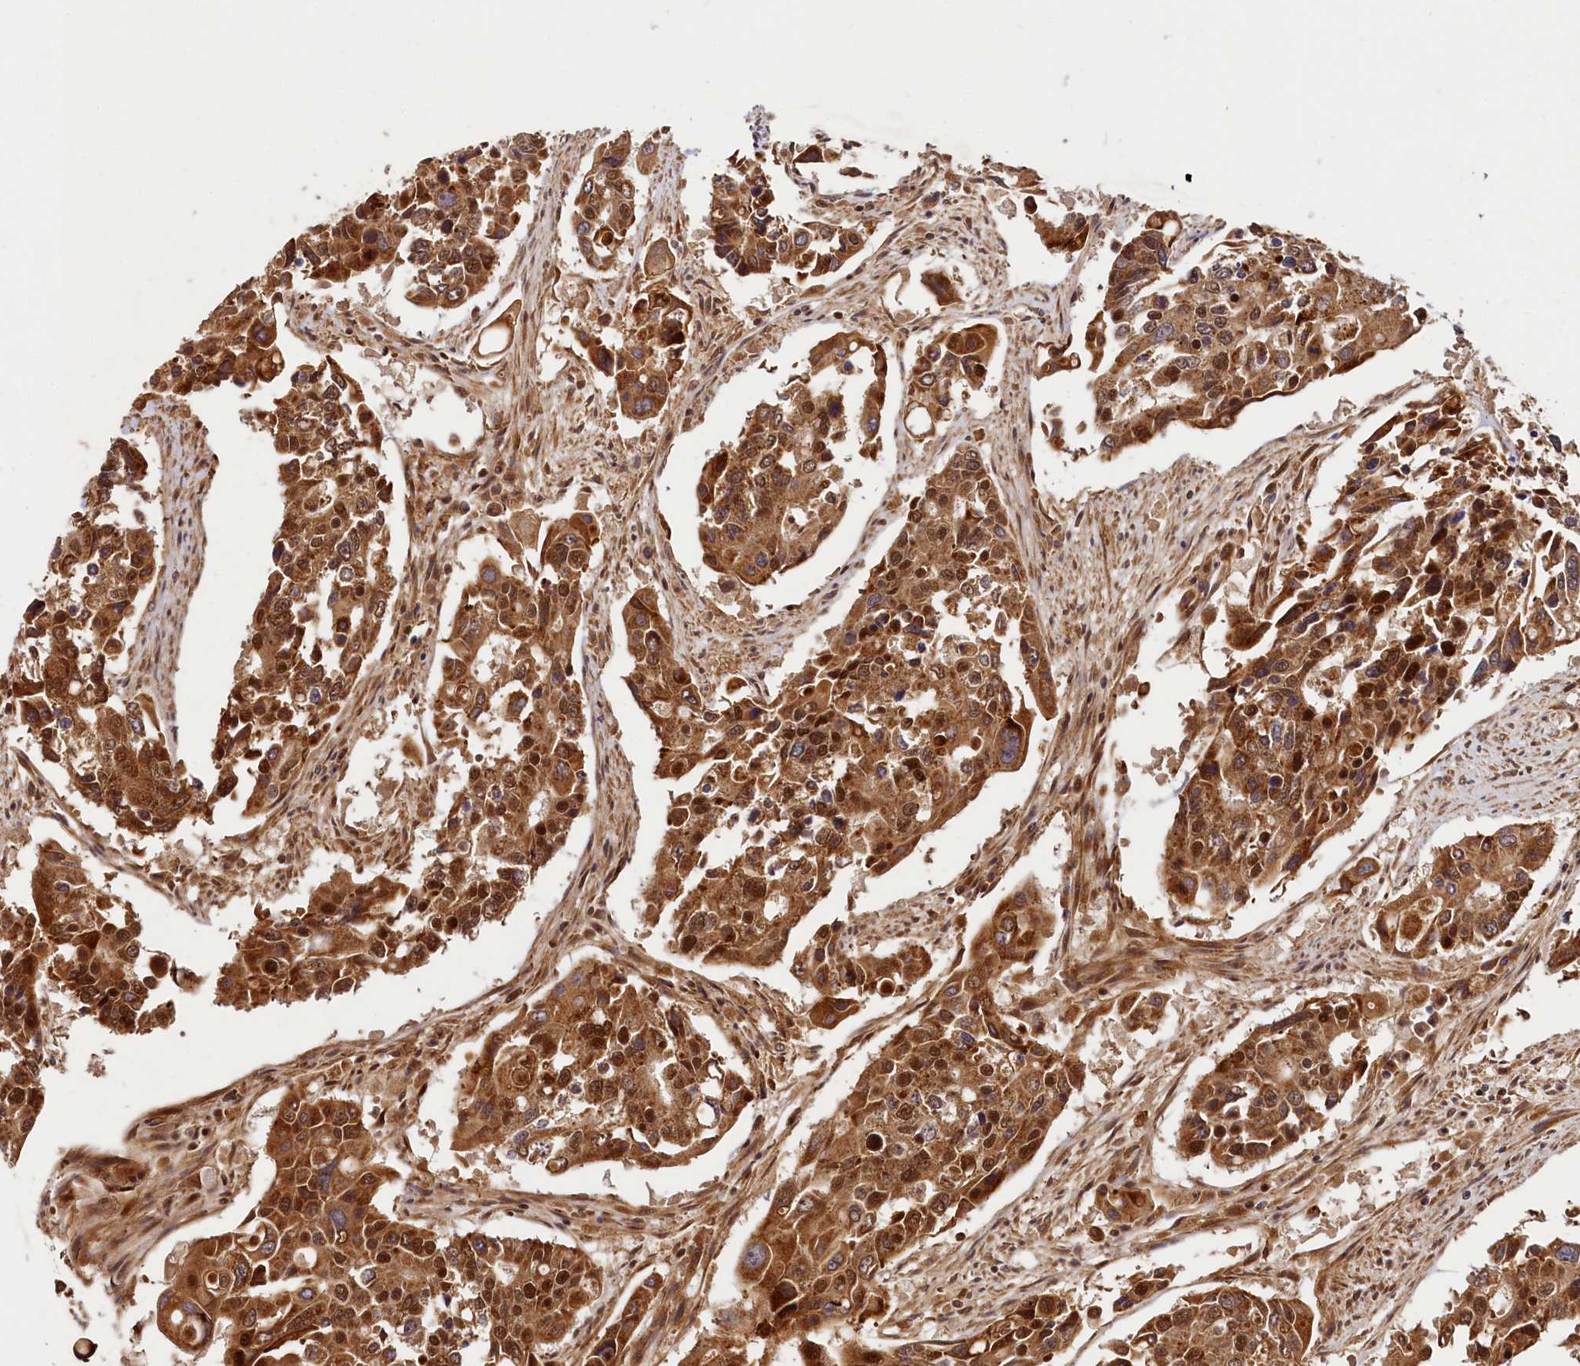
{"staining": {"intensity": "moderate", "quantity": ">75%", "location": "cytoplasmic/membranous,nuclear"}, "tissue": "colorectal cancer", "cell_type": "Tumor cells", "image_type": "cancer", "snomed": [{"axis": "morphology", "description": "Adenocarcinoma, NOS"}, {"axis": "topography", "description": "Colon"}], "caption": "This is an image of IHC staining of adenocarcinoma (colorectal), which shows moderate positivity in the cytoplasmic/membranous and nuclear of tumor cells.", "gene": "TRIM23", "patient": {"sex": "male", "age": 77}}